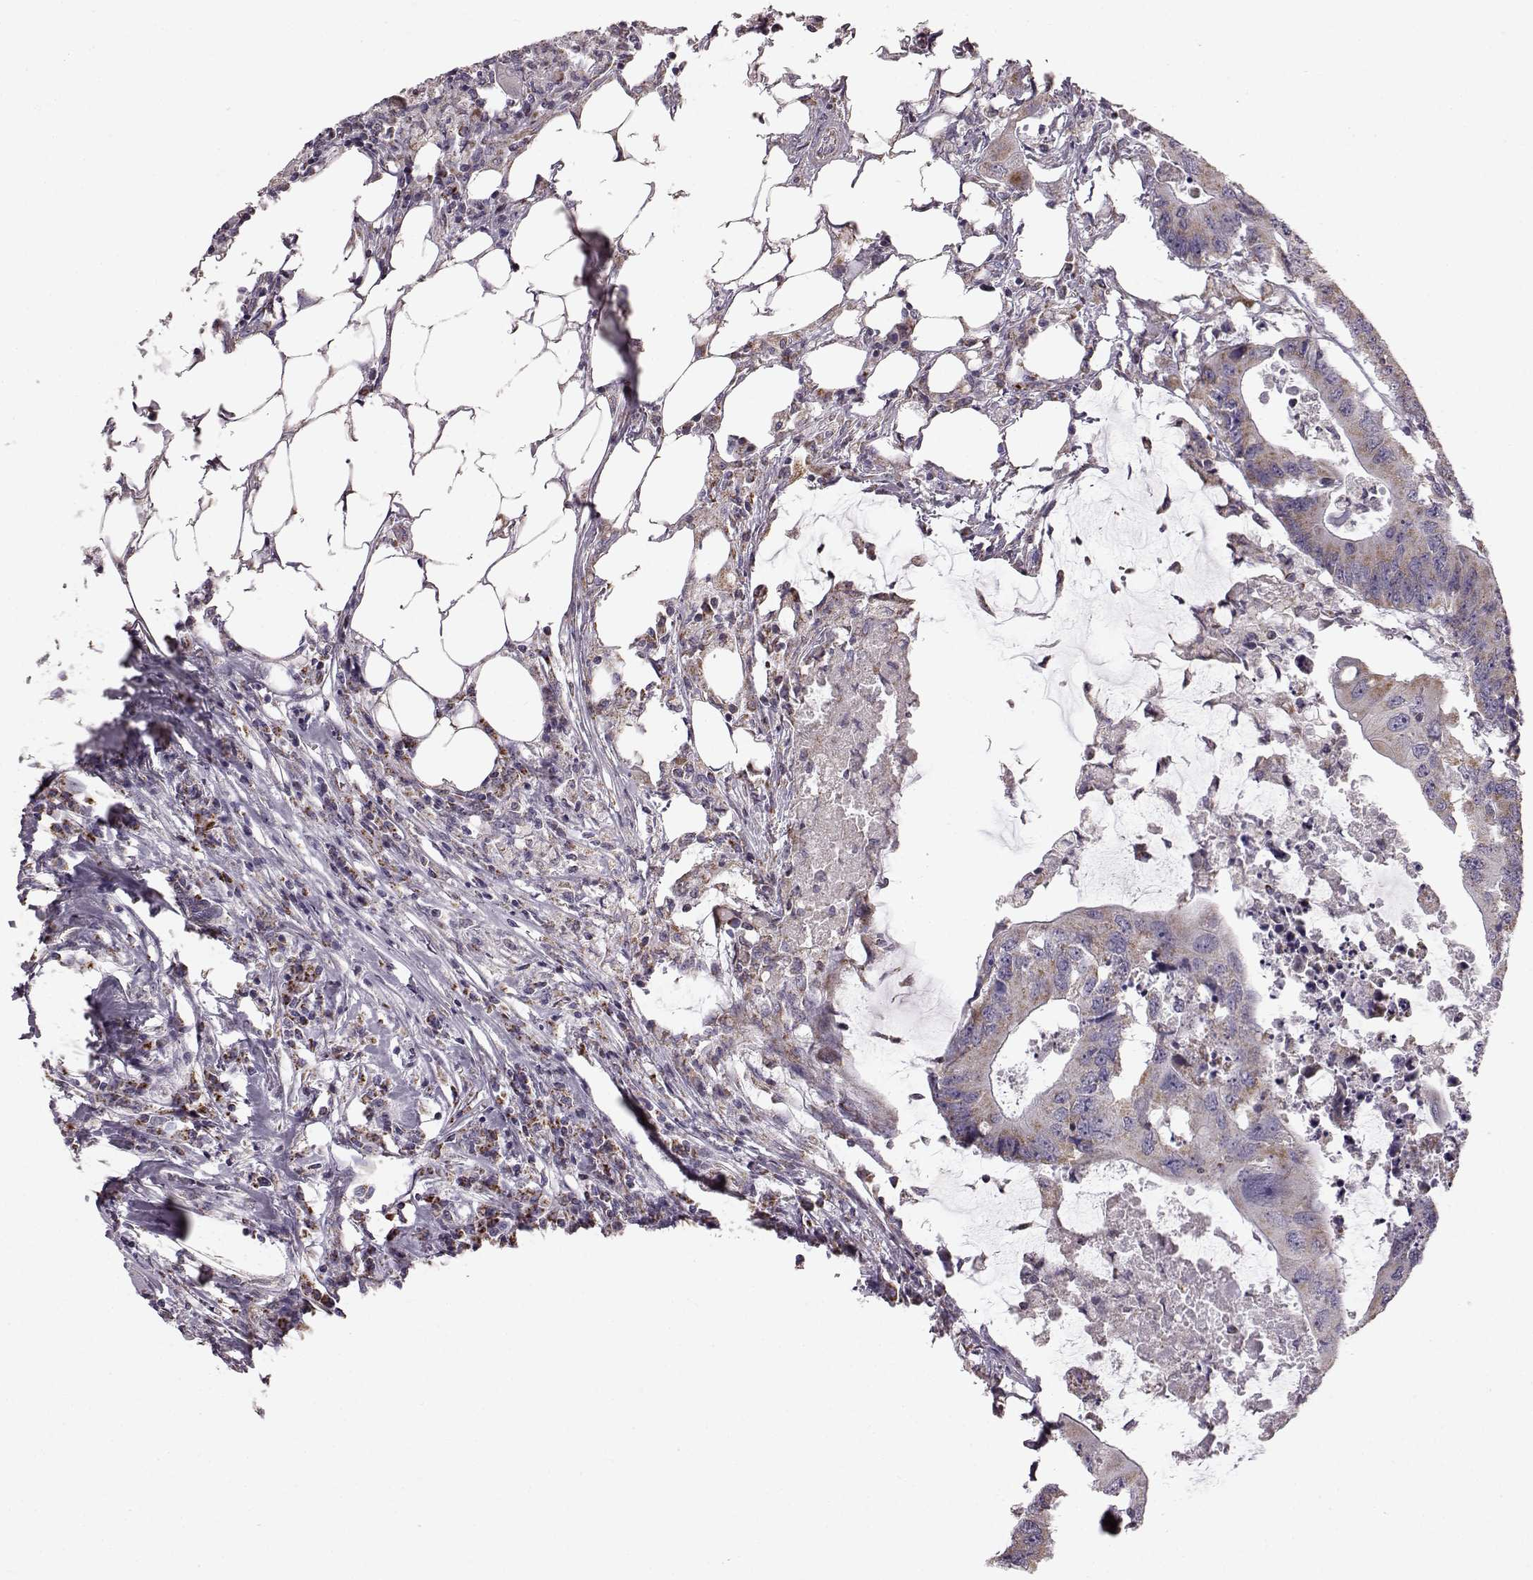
{"staining": {"intensity": "moderate", "quantity": ">75%", "location": "cytoplasmic/membranous"}, "tissue": "colorectal cancer", "cell_type": "Tumor cells", "image_type": "cancer", "snomed": [{"axis": "morphology", "description": "Adenocarcinoma, NOS"}, {"axis": "topography", "description": "Colon"}], "caption": "Approximately >75% of tumor cells in human colorectal cancer reveal moderate cytoplasmic/membranous protein positivity as visualized by brown immunohistochemical staining.", "gene": "FAM8A1", "patient": {"sex": "male", "age": 71}}